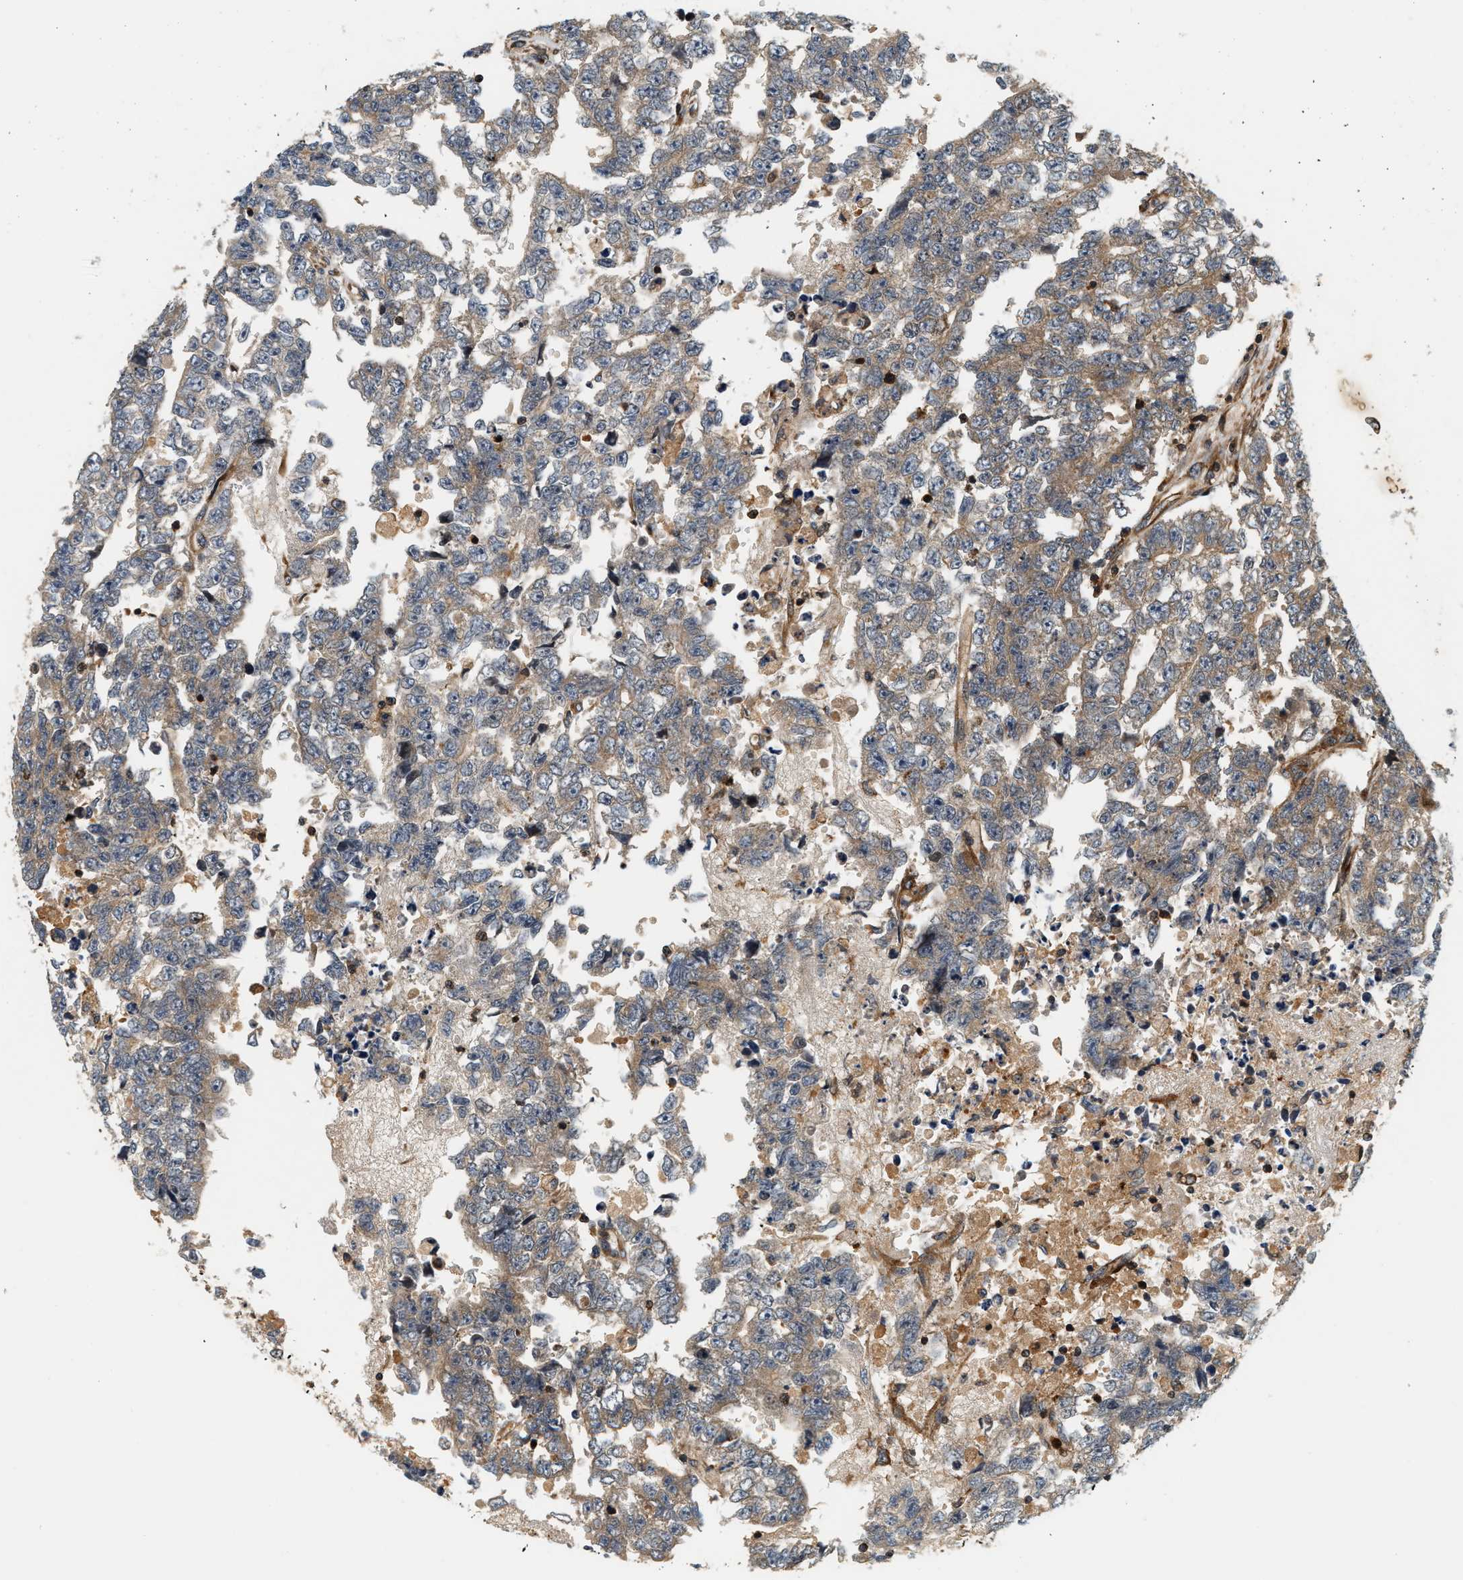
{"staining": {"intensity": "moderate", "quantity": ">75%", "location": "cytoplasmic/membranous"}, "tissue": "testis cancer", "cell_type": "Tumor cells", "image_type": "cancer", "snomed": [{"axis": "morphology", "description": "Carcinoma, Embryonal, NOS"}, {"axis": "topography", "description": "Testis"}], "caption": "Protein expression analysis of human testis embryonal carcinoma reveals moderate cytoplasmic/membranous positivity in about >75% of tumor cells. Nuclei are stained in blue.", "gene": "SAMD9", "patient": {"sex": "male", "age": 25}}